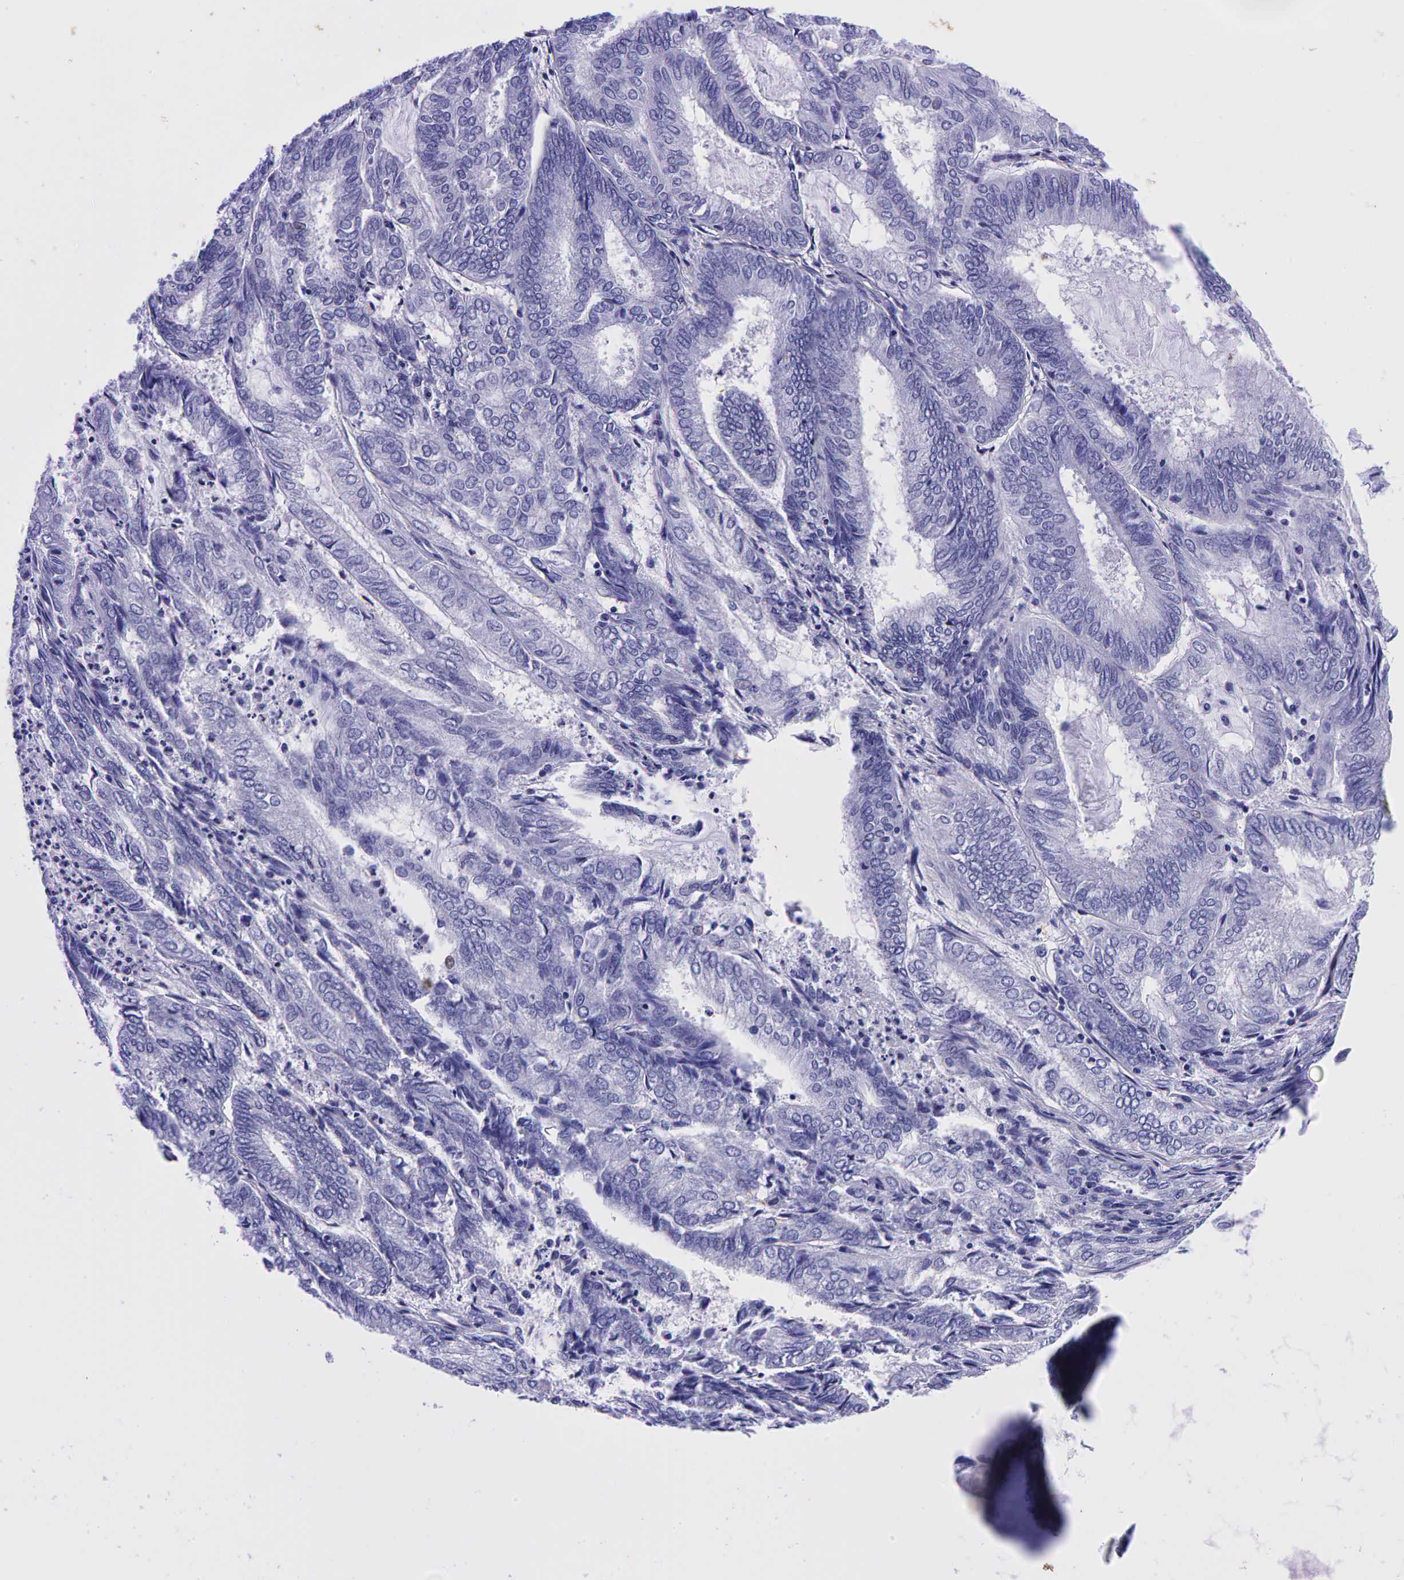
{"staining": {"intensity": "negative", "quantity": "none", "location": "none"}, "tissue": "endometrial cancer", "cell_type": "Tumor cells", "image_type": "cancer", "snomed": [{"axis": "morphology", "description": "Adenocarcinoma, NOS"}, {"axis": "topography", "description": "Endometrium"}], "caption": "Protein analysis of endometrial cancer demonstrates no significant expression in tumor cells.", "gene": "GCG", "patient": {"sex": "female", "age": 59}}